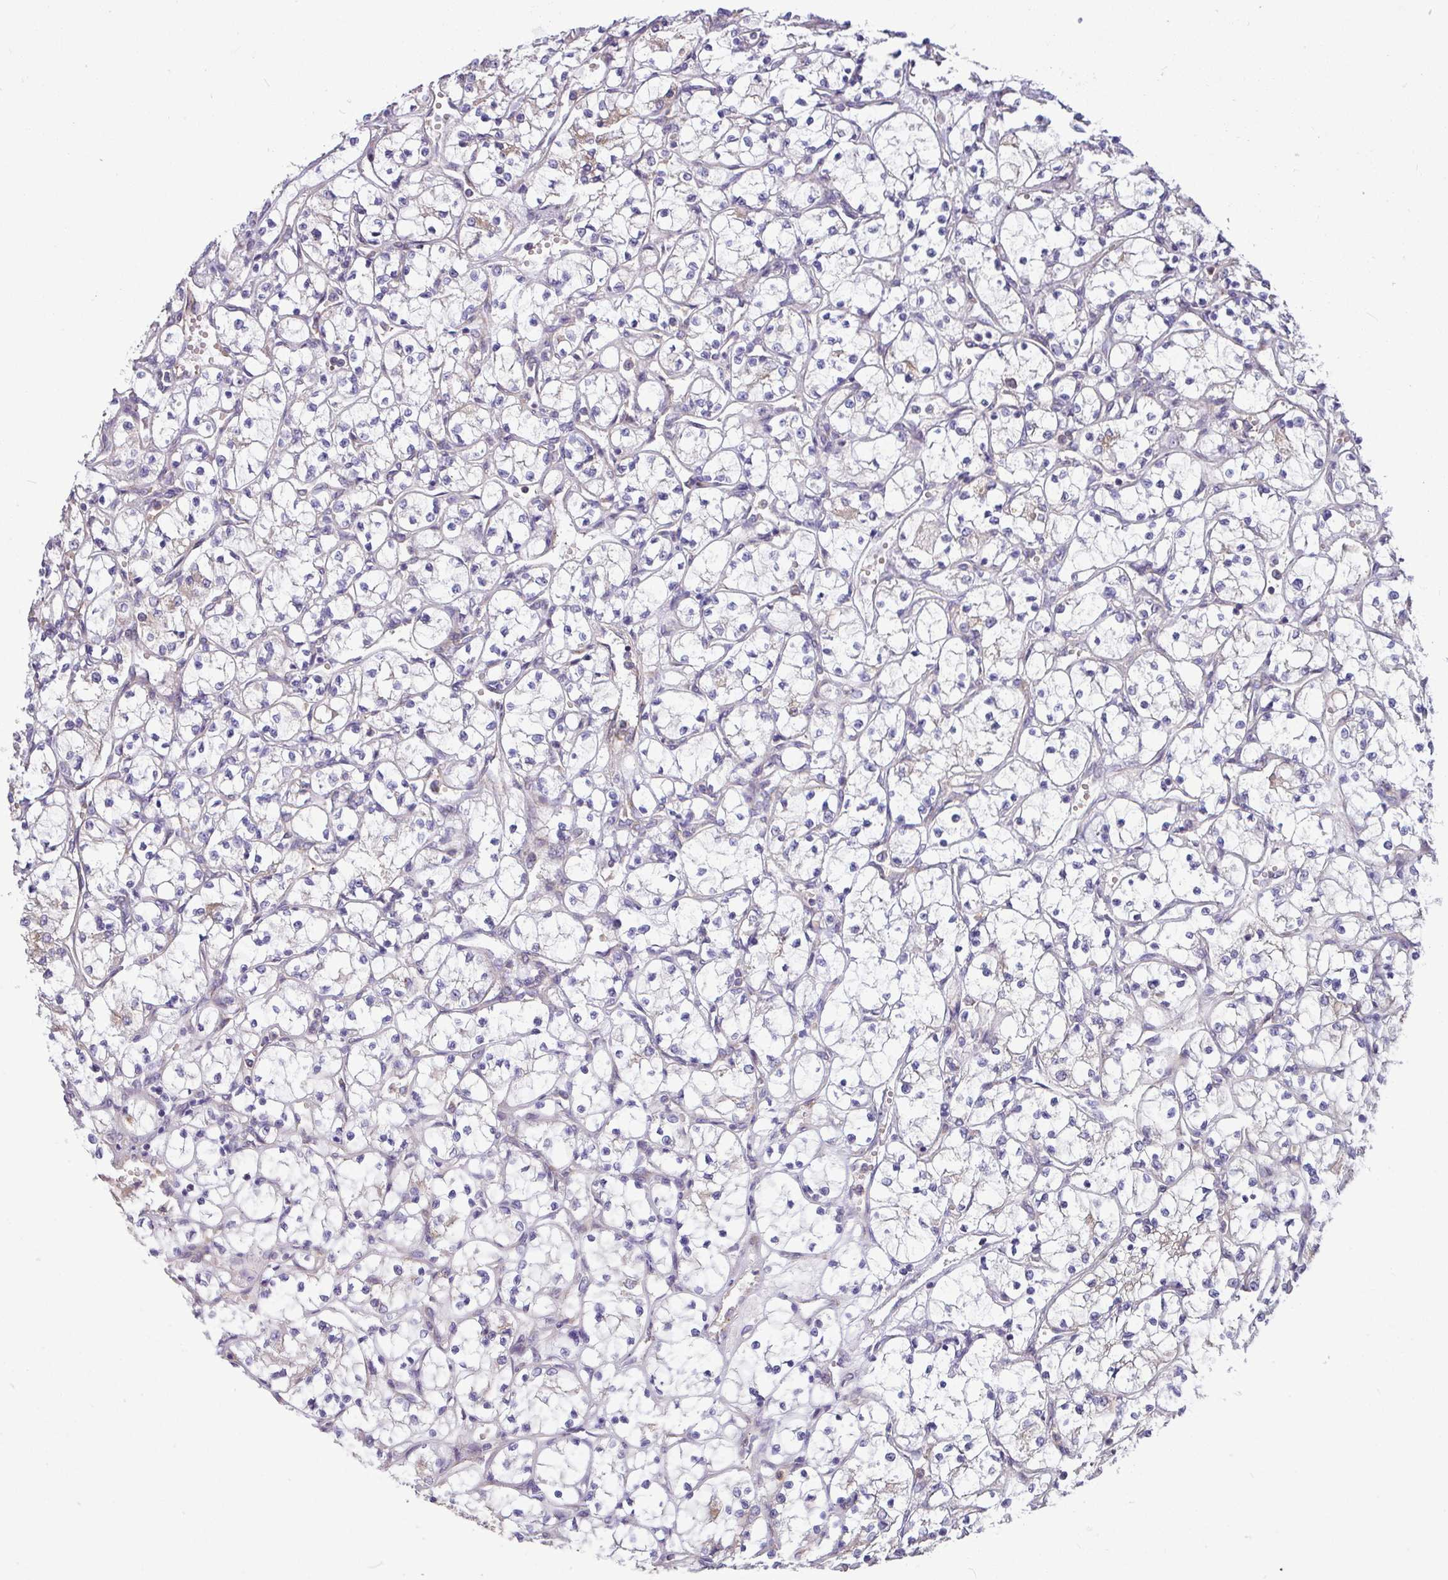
{"staining": {"intensity": "negative", "quantity": "none", "location": "none"}, "tissue": "renal cancer", "cell_type": "Tumor cells", "image_type": "cancer", "snomed": [{"axis": "morphology", "description": "Adenocarcinoma, NOS"}, {"axis": "topography", "description": "Kidney"}], "caption": "This is an immunohistochemistry (IHC) histopathology image of human renal cancer (adenocarcinoma). There is no expression in tumor cells.", "gene": "LSM12", "patient": {"sex": "female", "age": 69}}